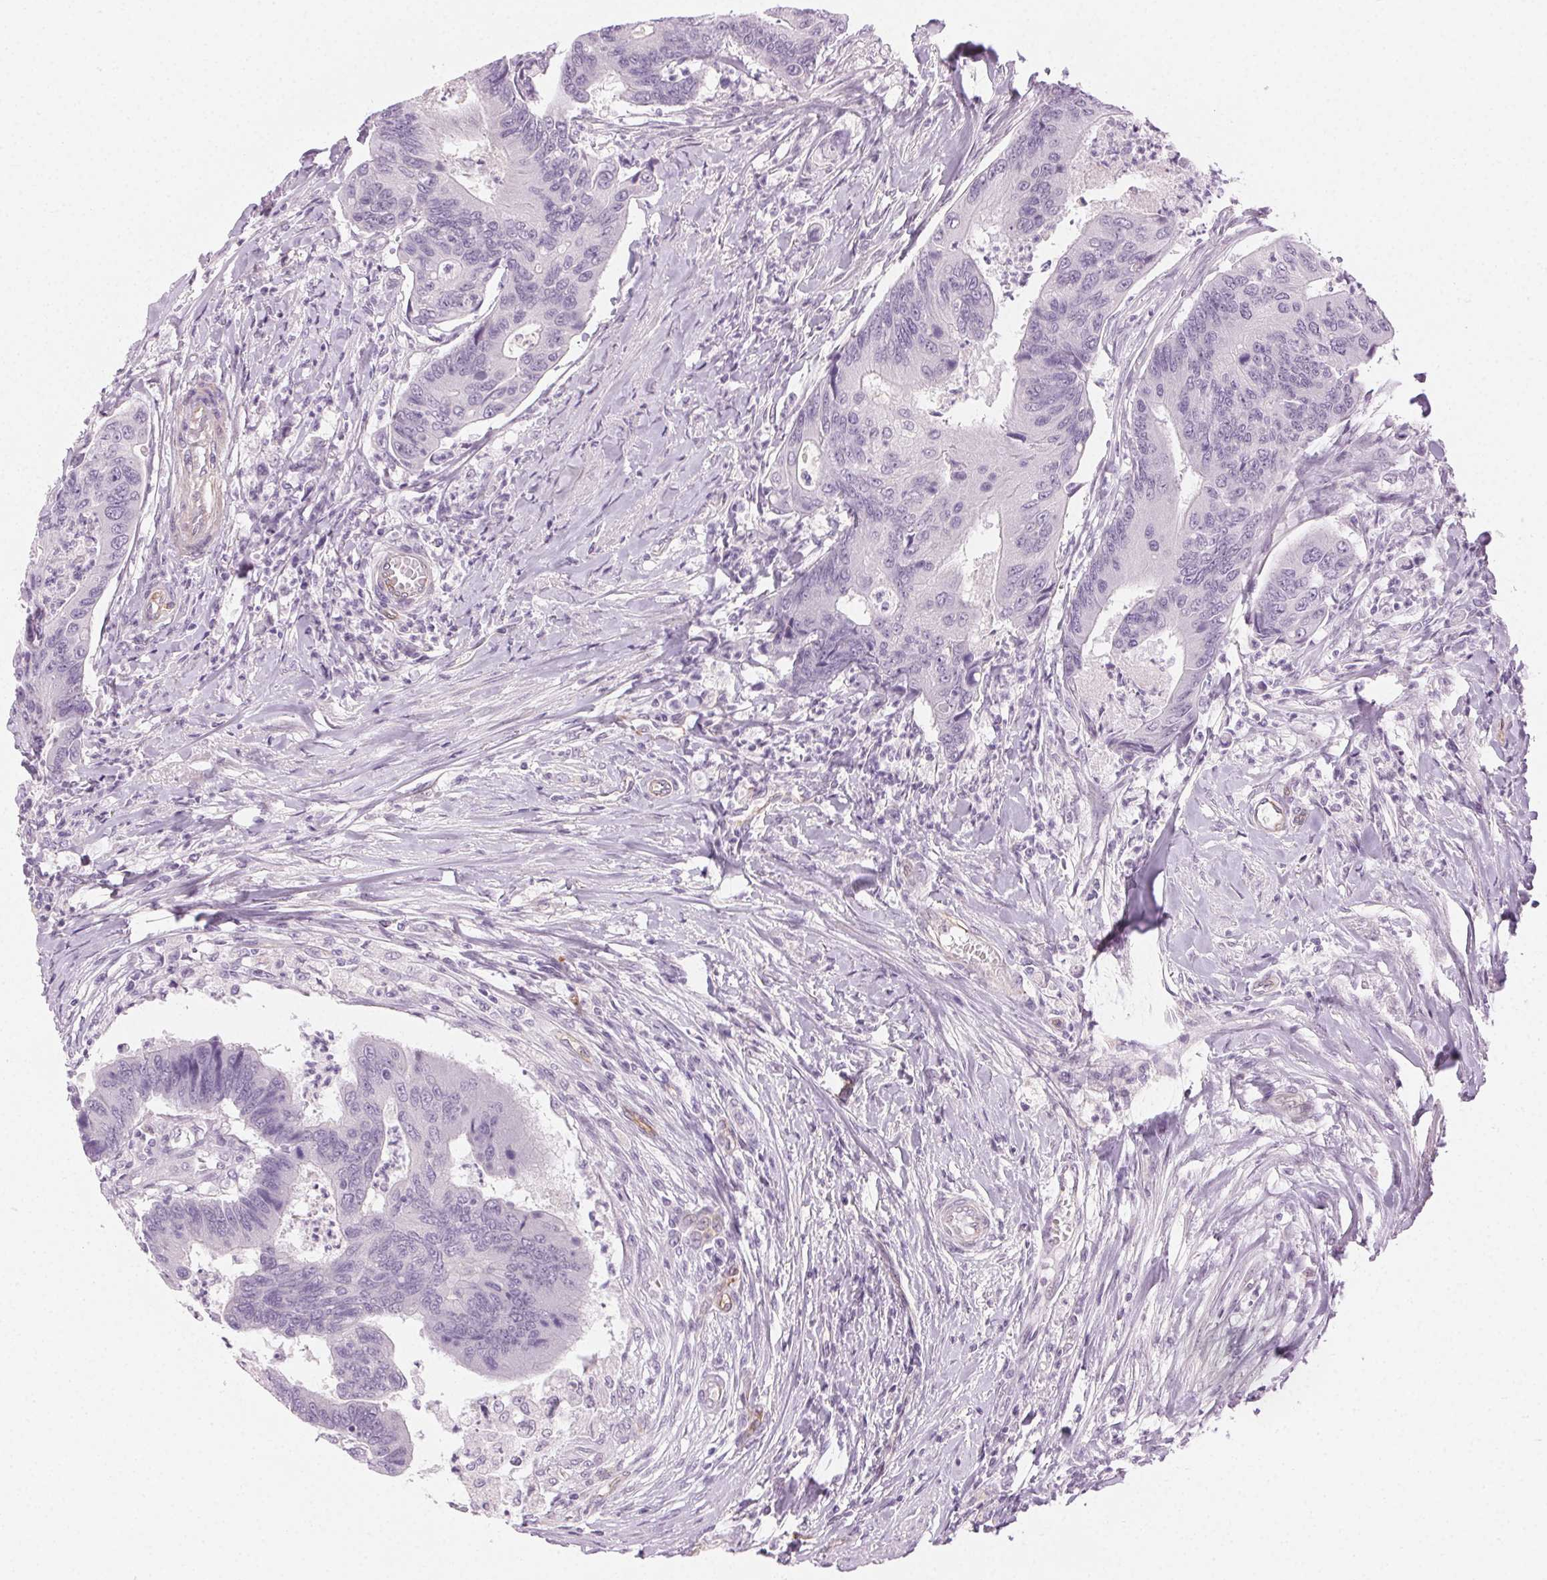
{"staining": {"intensity": "negative", "quantity": "none", "location": "none"}, "tissue": "colorectal cancer", "cell_type": "Tumor cells", "image_type": "cancer", "snomed": [{"axis": "morphology", "description": "Adenocarcinoma, NOS"}, {"axis": "topography", "description": "Colon"}], "caption": "Tumor cells are negative for brown protein staining in adenocarcinoma (colorectal). Brightfield microscopy of immunohistochemistry (IHC) stained with DAB (brown) and hematoxylin (blue), captured at high magnification.", "gene": "AIF1L", "patient": {"sex": "female", "age": 67}}